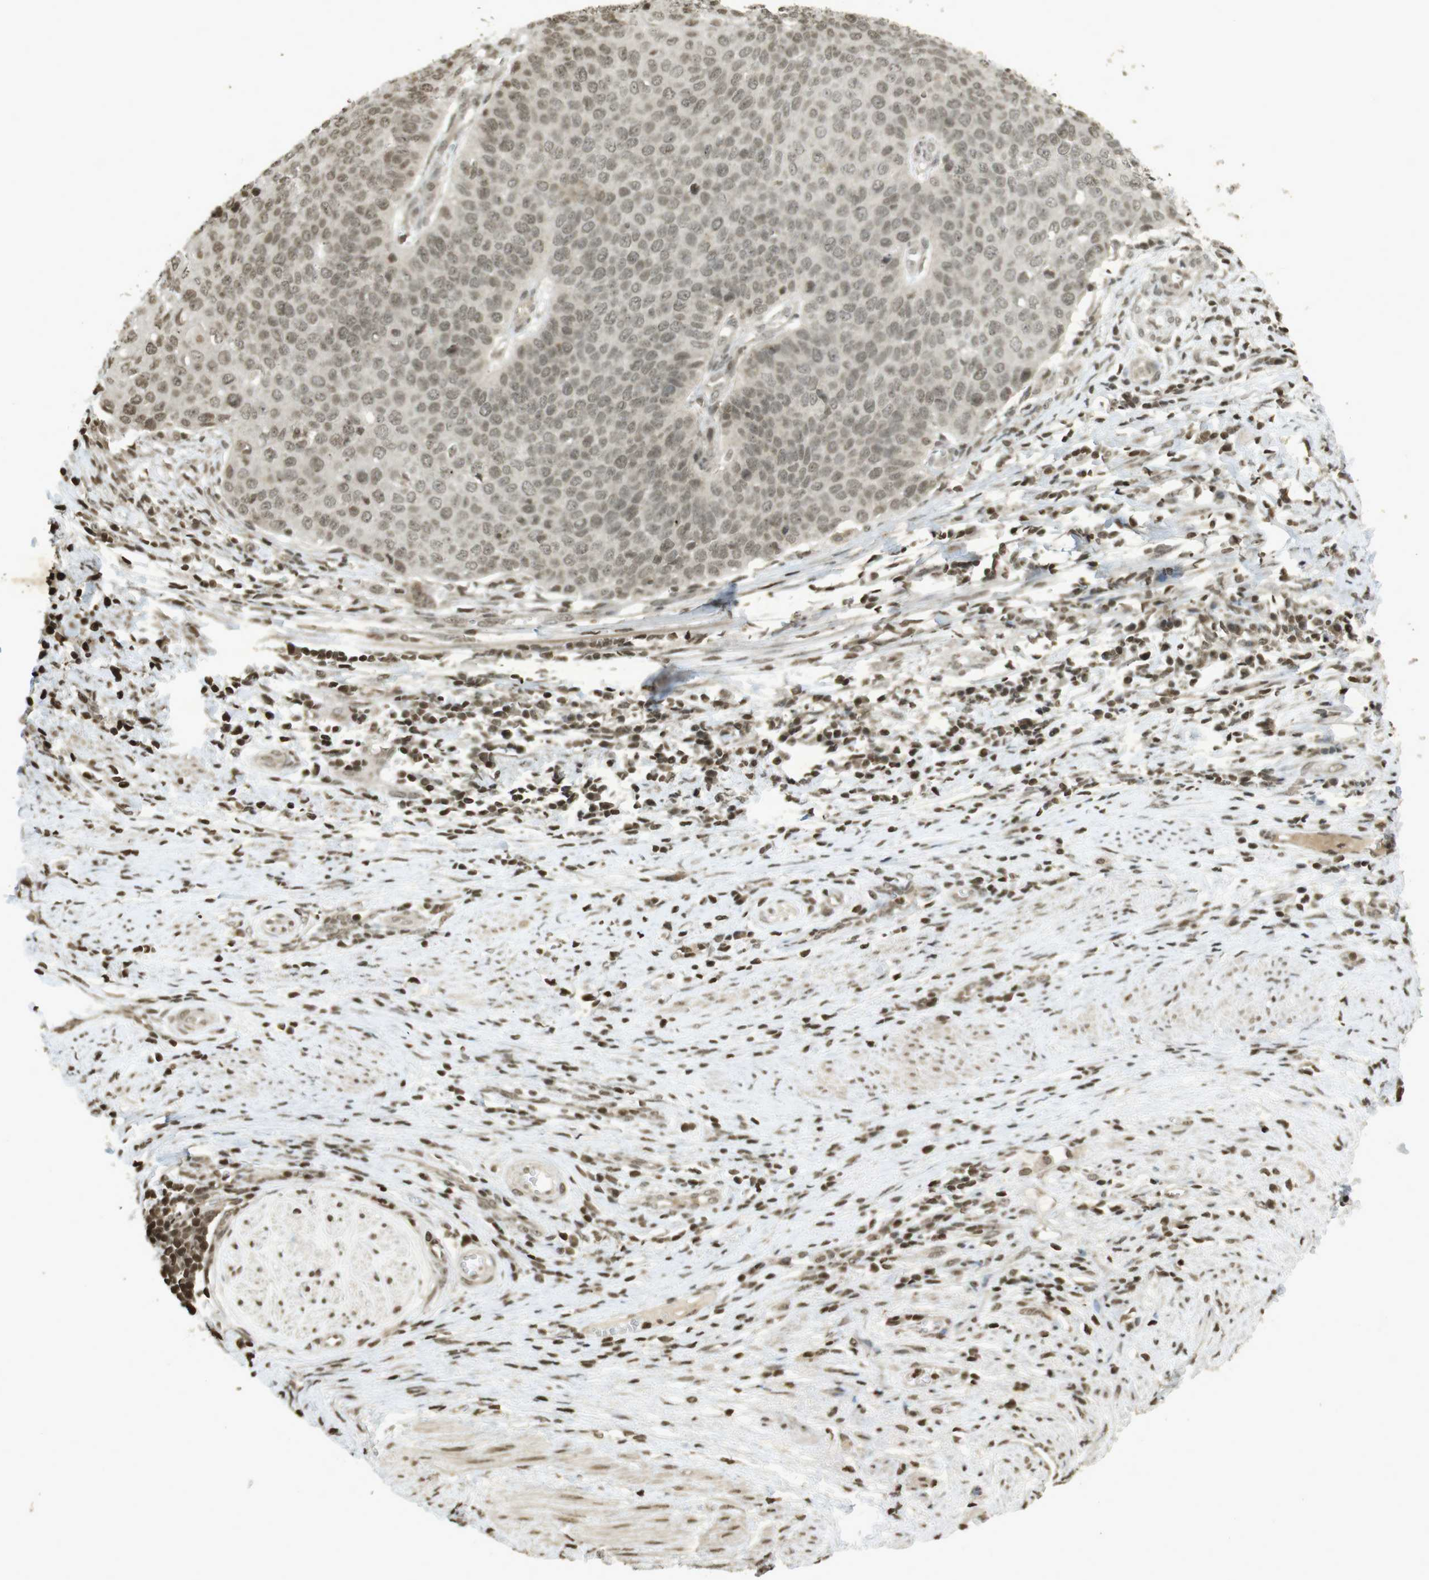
{"staining": {"intensity": "weak", "quantity": ">75%", "location": "nuclear"}, "tissue": "cervical cancer", "cell_type": "Tumor cells", "image_type": "cancer", "snomed": [{"axis": "morphology", "description": "Squamous cell carcinoma, NOS"}, {"axis": "topography", "description": "Cervix"}], "caption": "The image reveals immunohistochemical staining of cervical cancer. There is weak nuclear positivity is identified in about >75% of tumor cells.", "gene": "ORC4", "patient": {"sex": "female", "age": 39}}